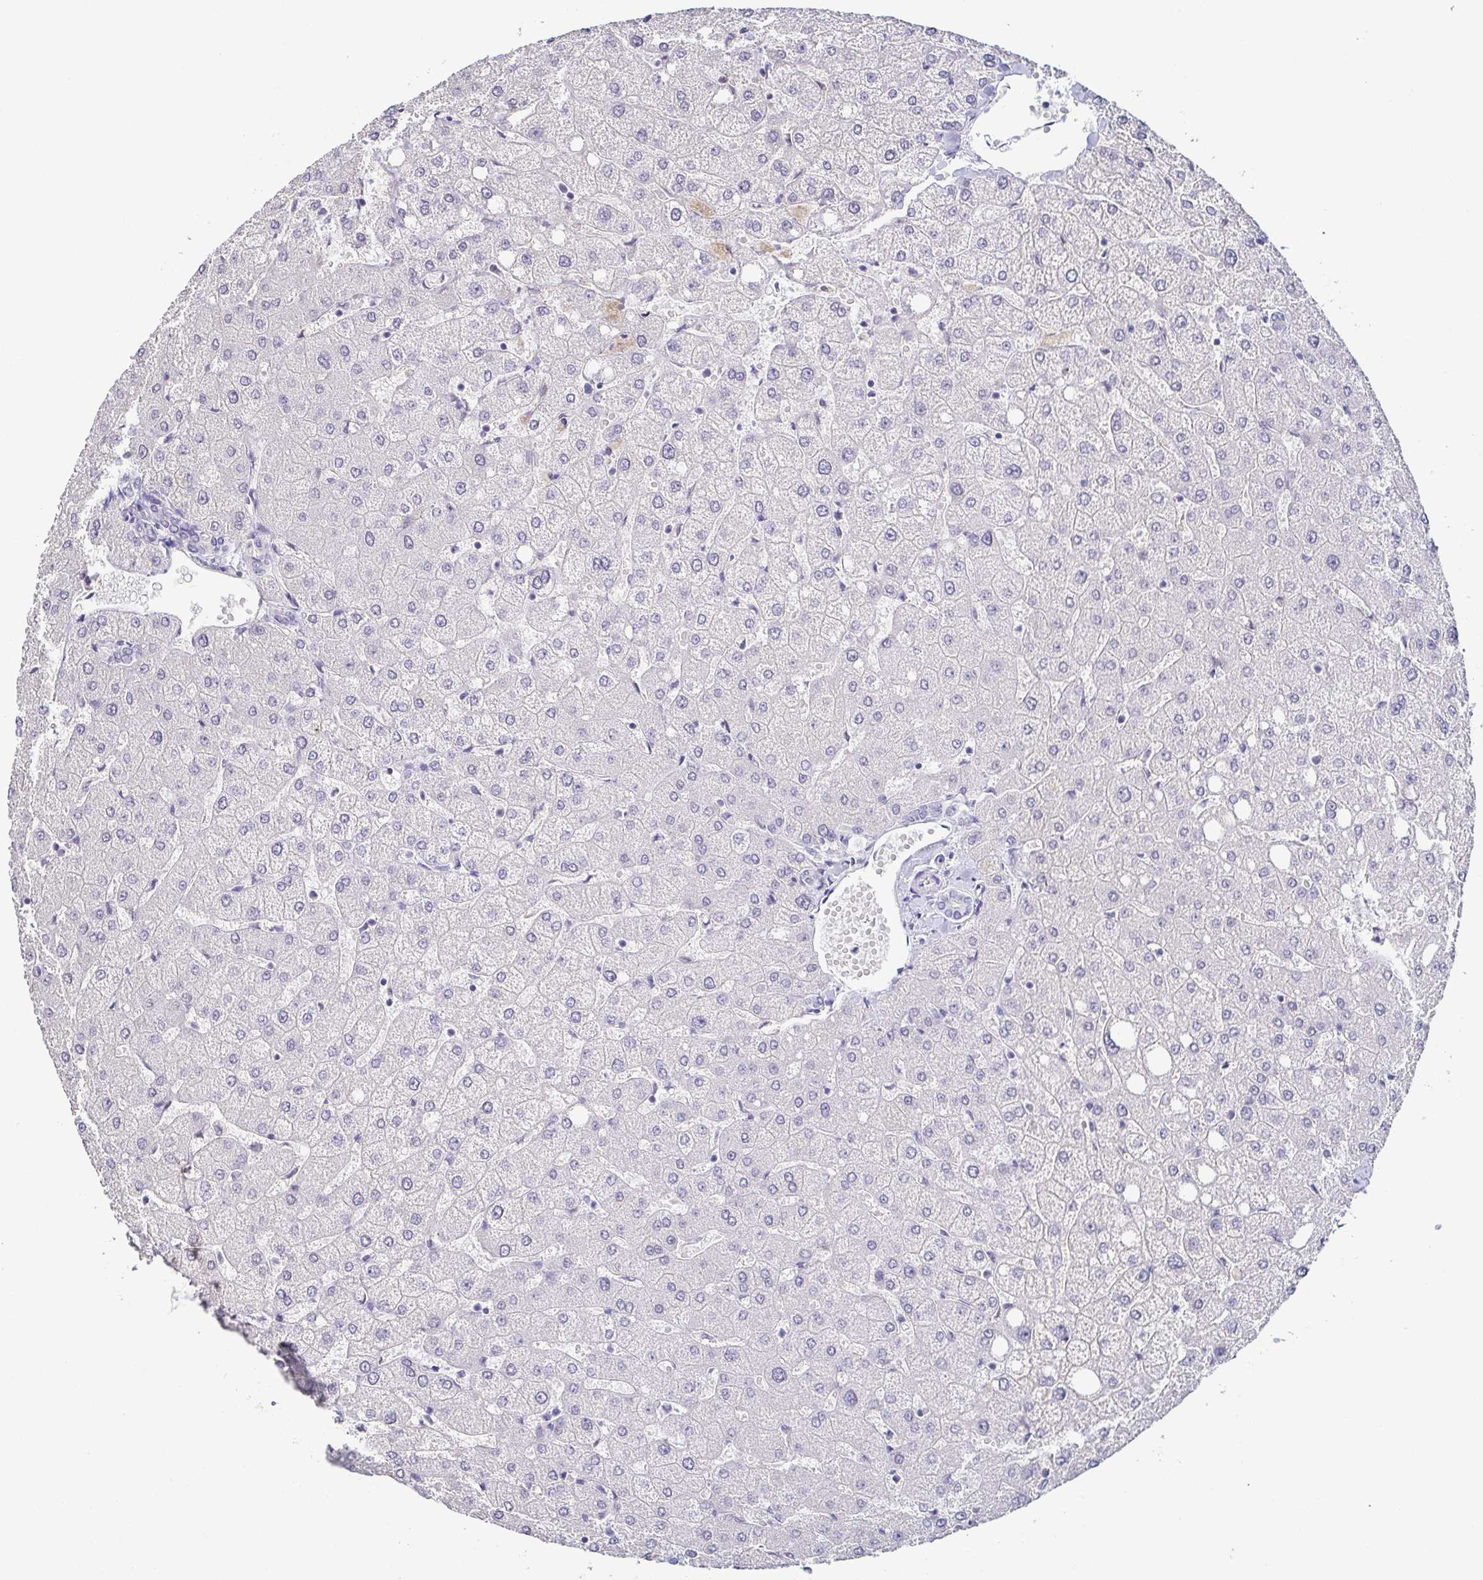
{"staining": {"intensity": "negative", "quantity": "none", "location": "none"}, "tissue": "liver", "cell_type": "Cholangiocytes", "image_type": "normal", "snomed": [{"axis": "morphology", "description": "Normal tissue, NOS"}, {"axis": "topography", "description": "Liver"}], "caption": "IHC micrograph of benign liver: human liver stained with DAB displays no significant protein positivity in cholangiocytes. The staining is performed using DAB (3,3'-diaminobenzidine) brown chromogen with nuclei counter-stained in using hematoxylin.", "gene": "NEFH", "patient": {"sex": "female", "age": 54}}